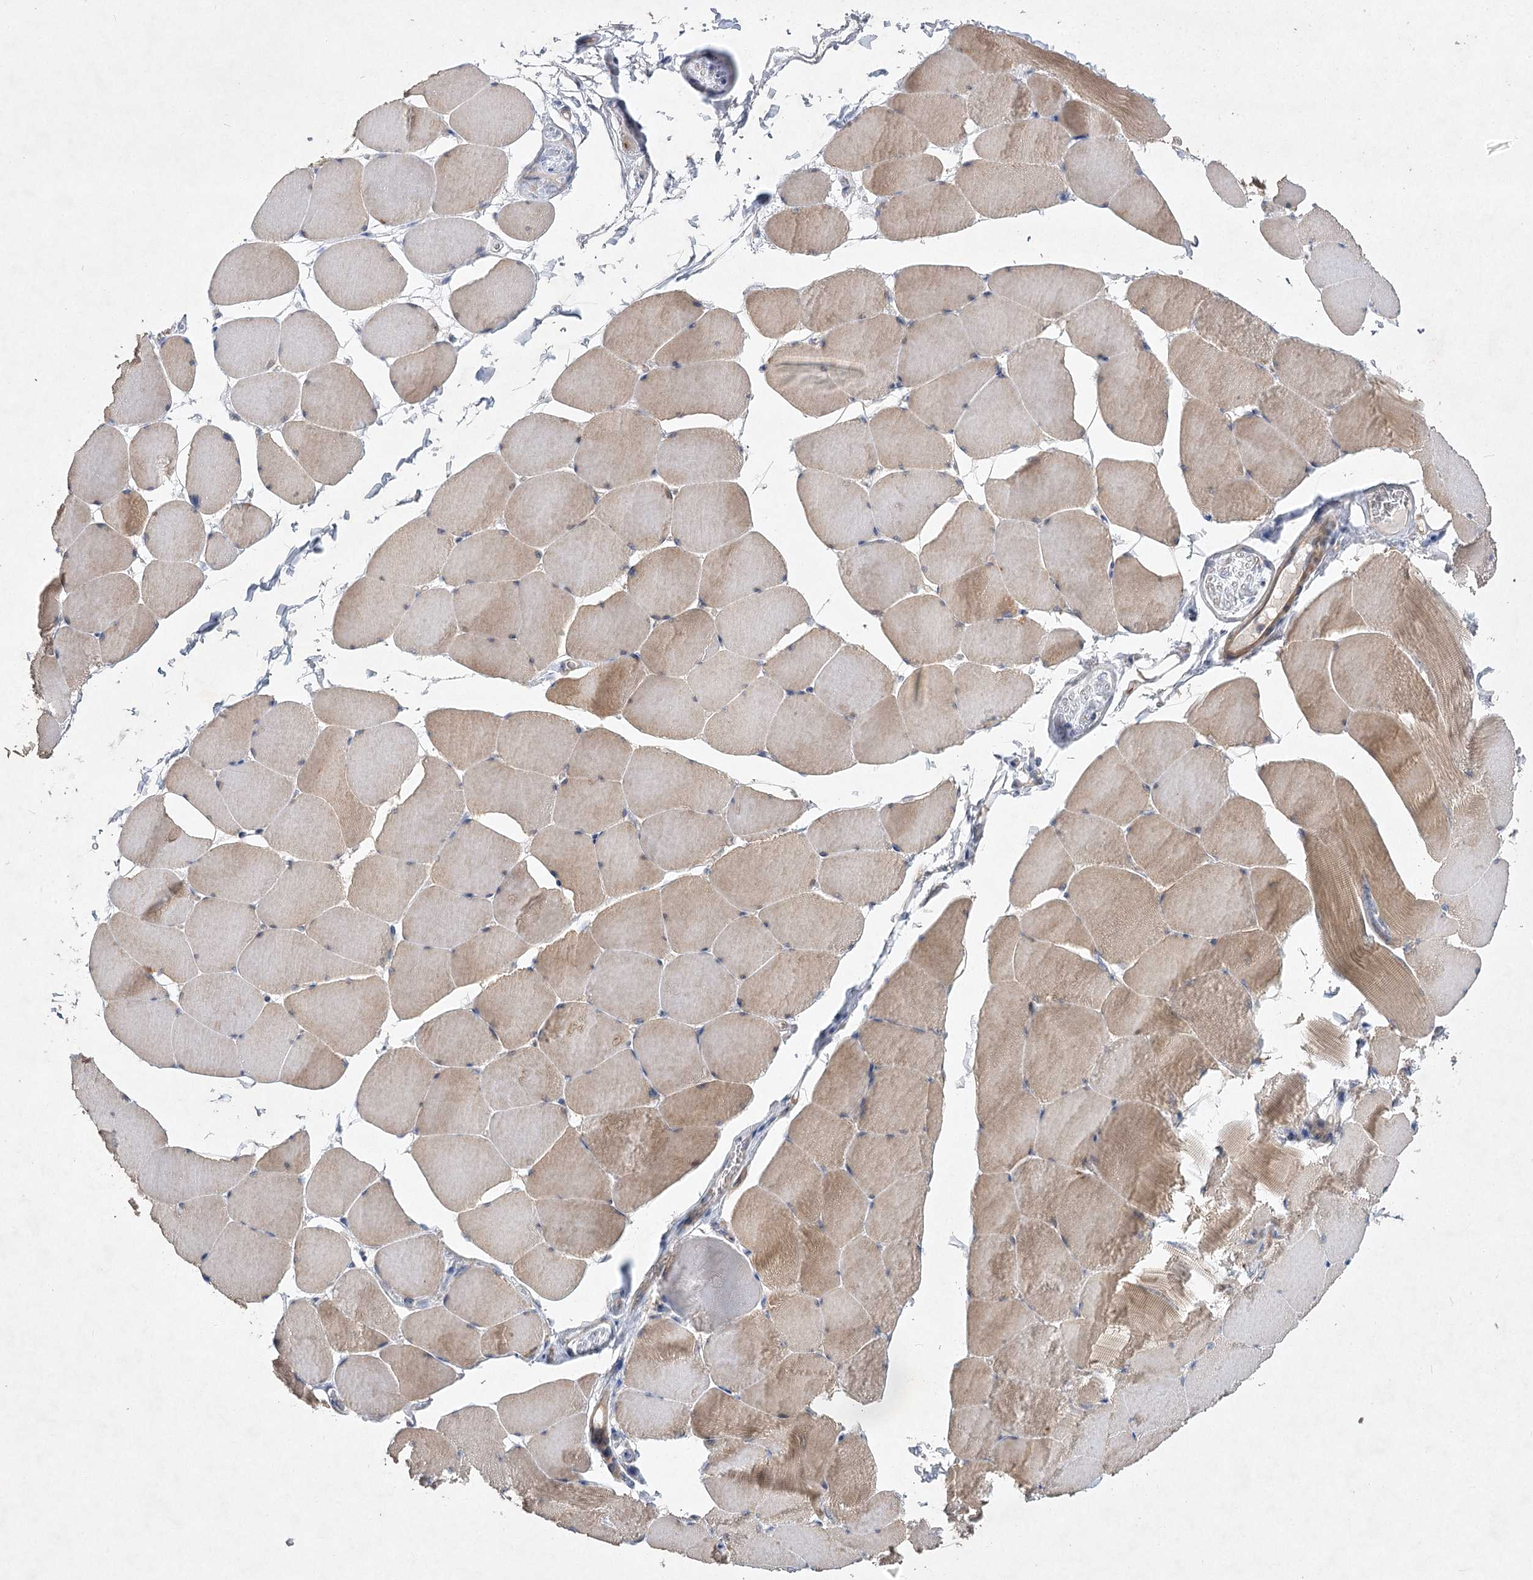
{"staining": {"intensity": "moderate", "quantity": ">75%", "location": "cytoplasmic/membranous"}, "tissue": "skeletal muscle", "cell_type": "Myocytes", "image_type": "normal", "snomed": [{"axis": "morphology", "description": "Normal tissue, NOS"}, {"axis": "topography", "description": "Skeletal muscle"}], "caption": "Immunohistochemical staining of benign skeletal muscle demonstrates medium levels of moderate cytoplasmic/membranous expression in approximately >75% of myocytes. (Stains: DAB (3,3'-diaminobenzidine) in brown, nuclei in blue, Microscopy: brightfield microscopy at high magnification).", "gene": "PYROXD1", "patient": {"sex": "male", "age": 62}}